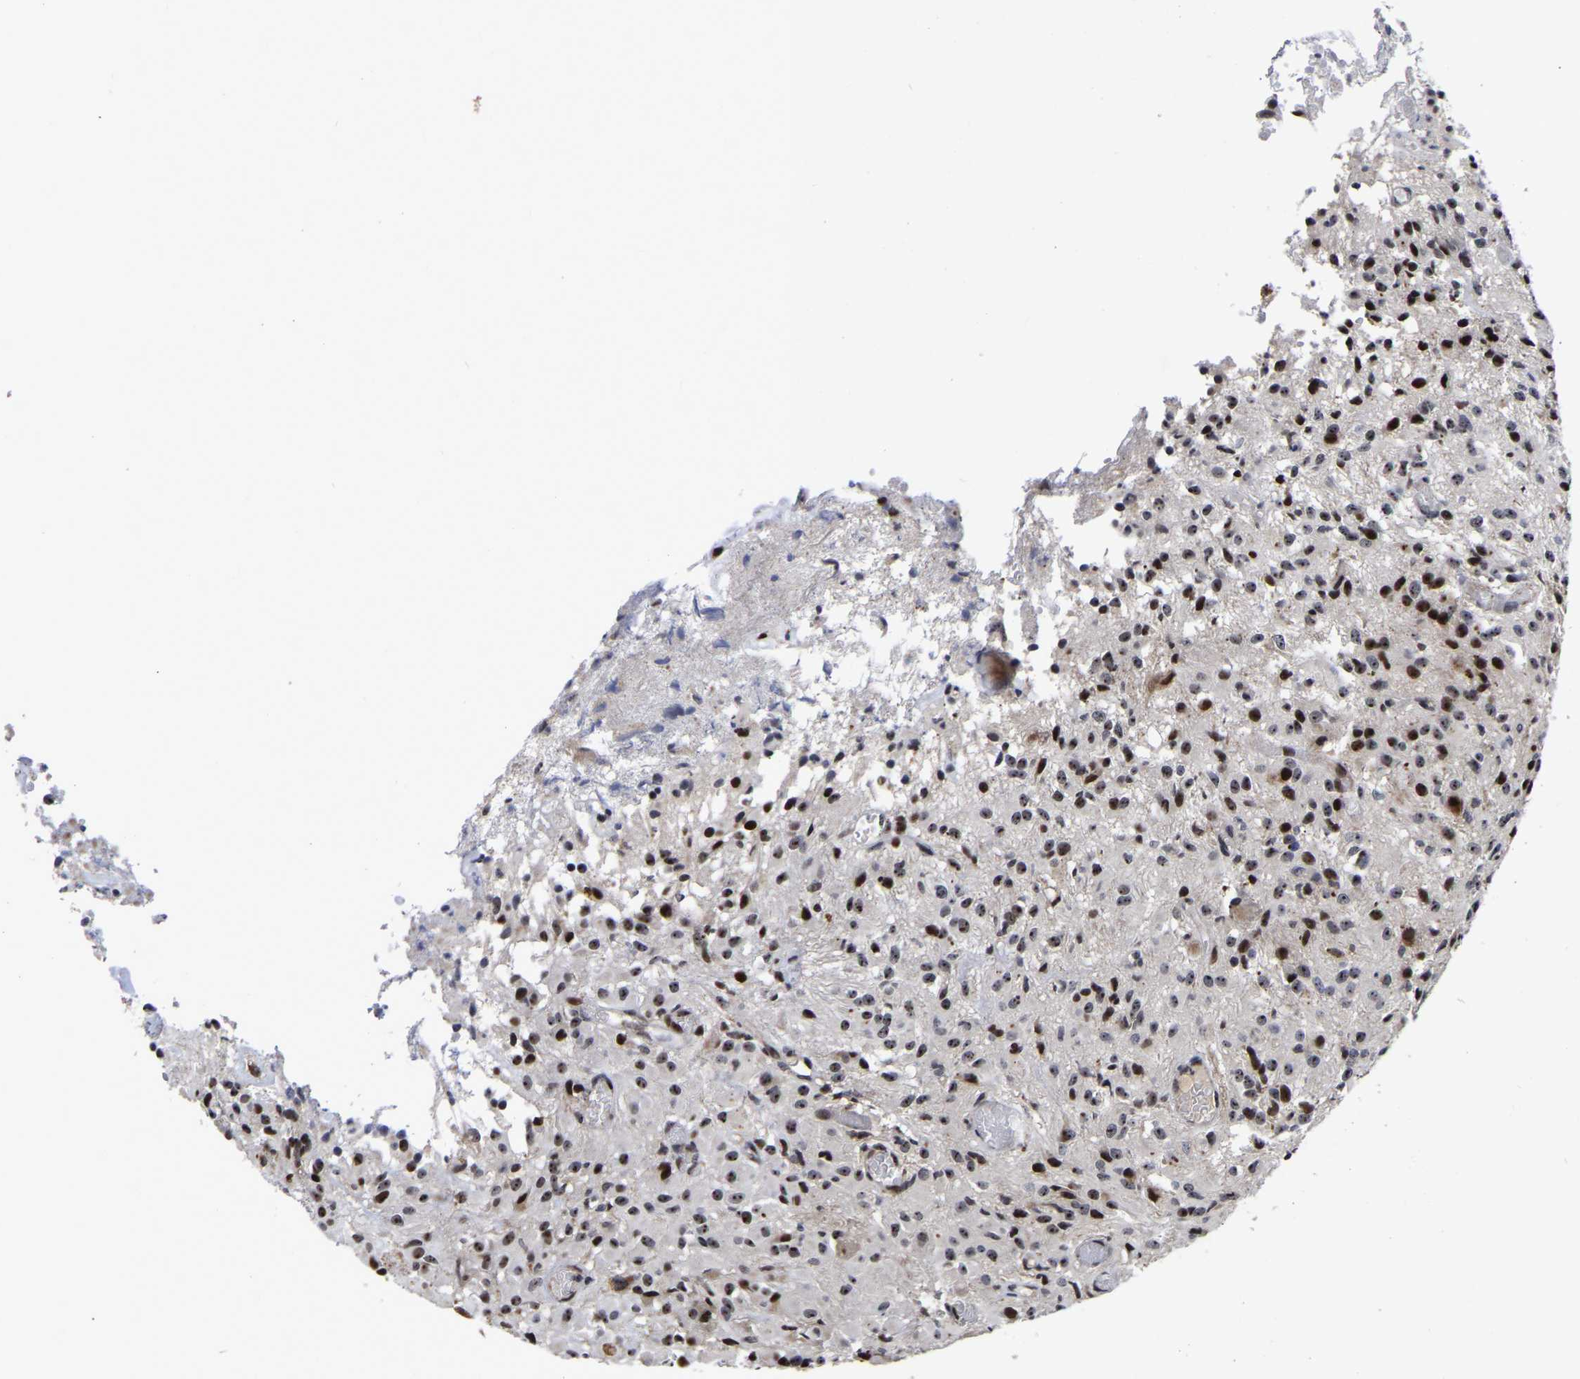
{"staining": {"intensity": "strong", "quantity": ">75%", "location": "nuclear"}, "tissue": "glioma", "cell_type": "Tumor cells", "image_type": "cancer", "snomed": [{"axis": "morphology", "description": "Glioma, malignant, High grade"}, {"axis": "topography", "description": "Brain"}], "caption": "This image exhibits IHC staining of human malignant high-grade glioma, with high strong nuclear positivity in about >75% of tumor cells.", "gene": "JUNB", "patient": {"sex": "female", "age": 59}}